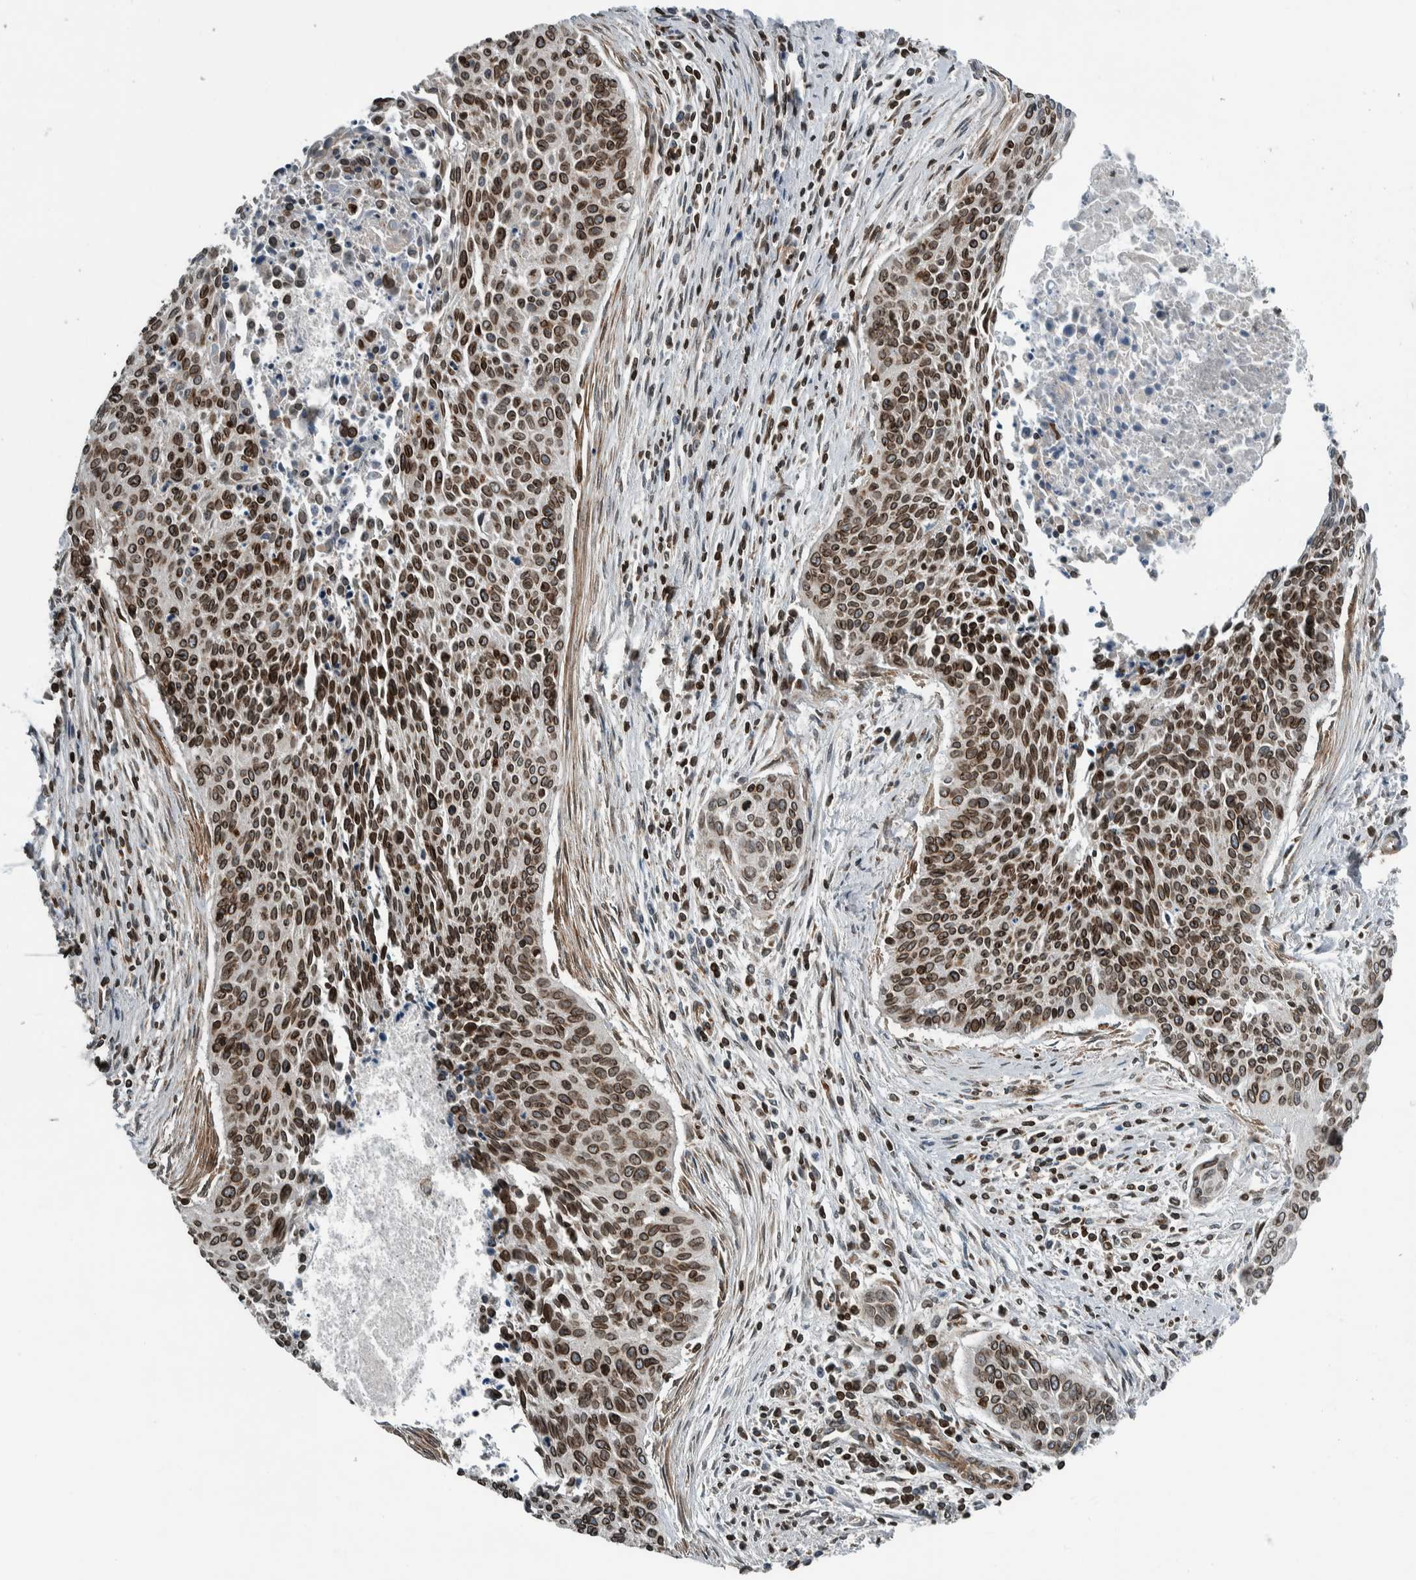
{"staining": {"intensity": "moderate", "quantity": ">75%", "location": "cytoplasmic/membranous,nuclear"}, "tissue": "cervical cancer", "cell_type": "Tumor cells", "image_type": "cancer", "snomed": [{"axis": "morphology", "description": "Squamous cell carcinoma, NOS"}, {"axis": "topography", "description": "Cervix"}], "caption": "The micrograph shows immunohistochemical staining of cervical cancer. There is moderate cytoplasmic/membranous and nuclear staining is identified in approximately >75% of tumor cells. Nuclei are stained in blue.", "gene": "FAM135B", "patient": {"sex": "female", "age": 55}}